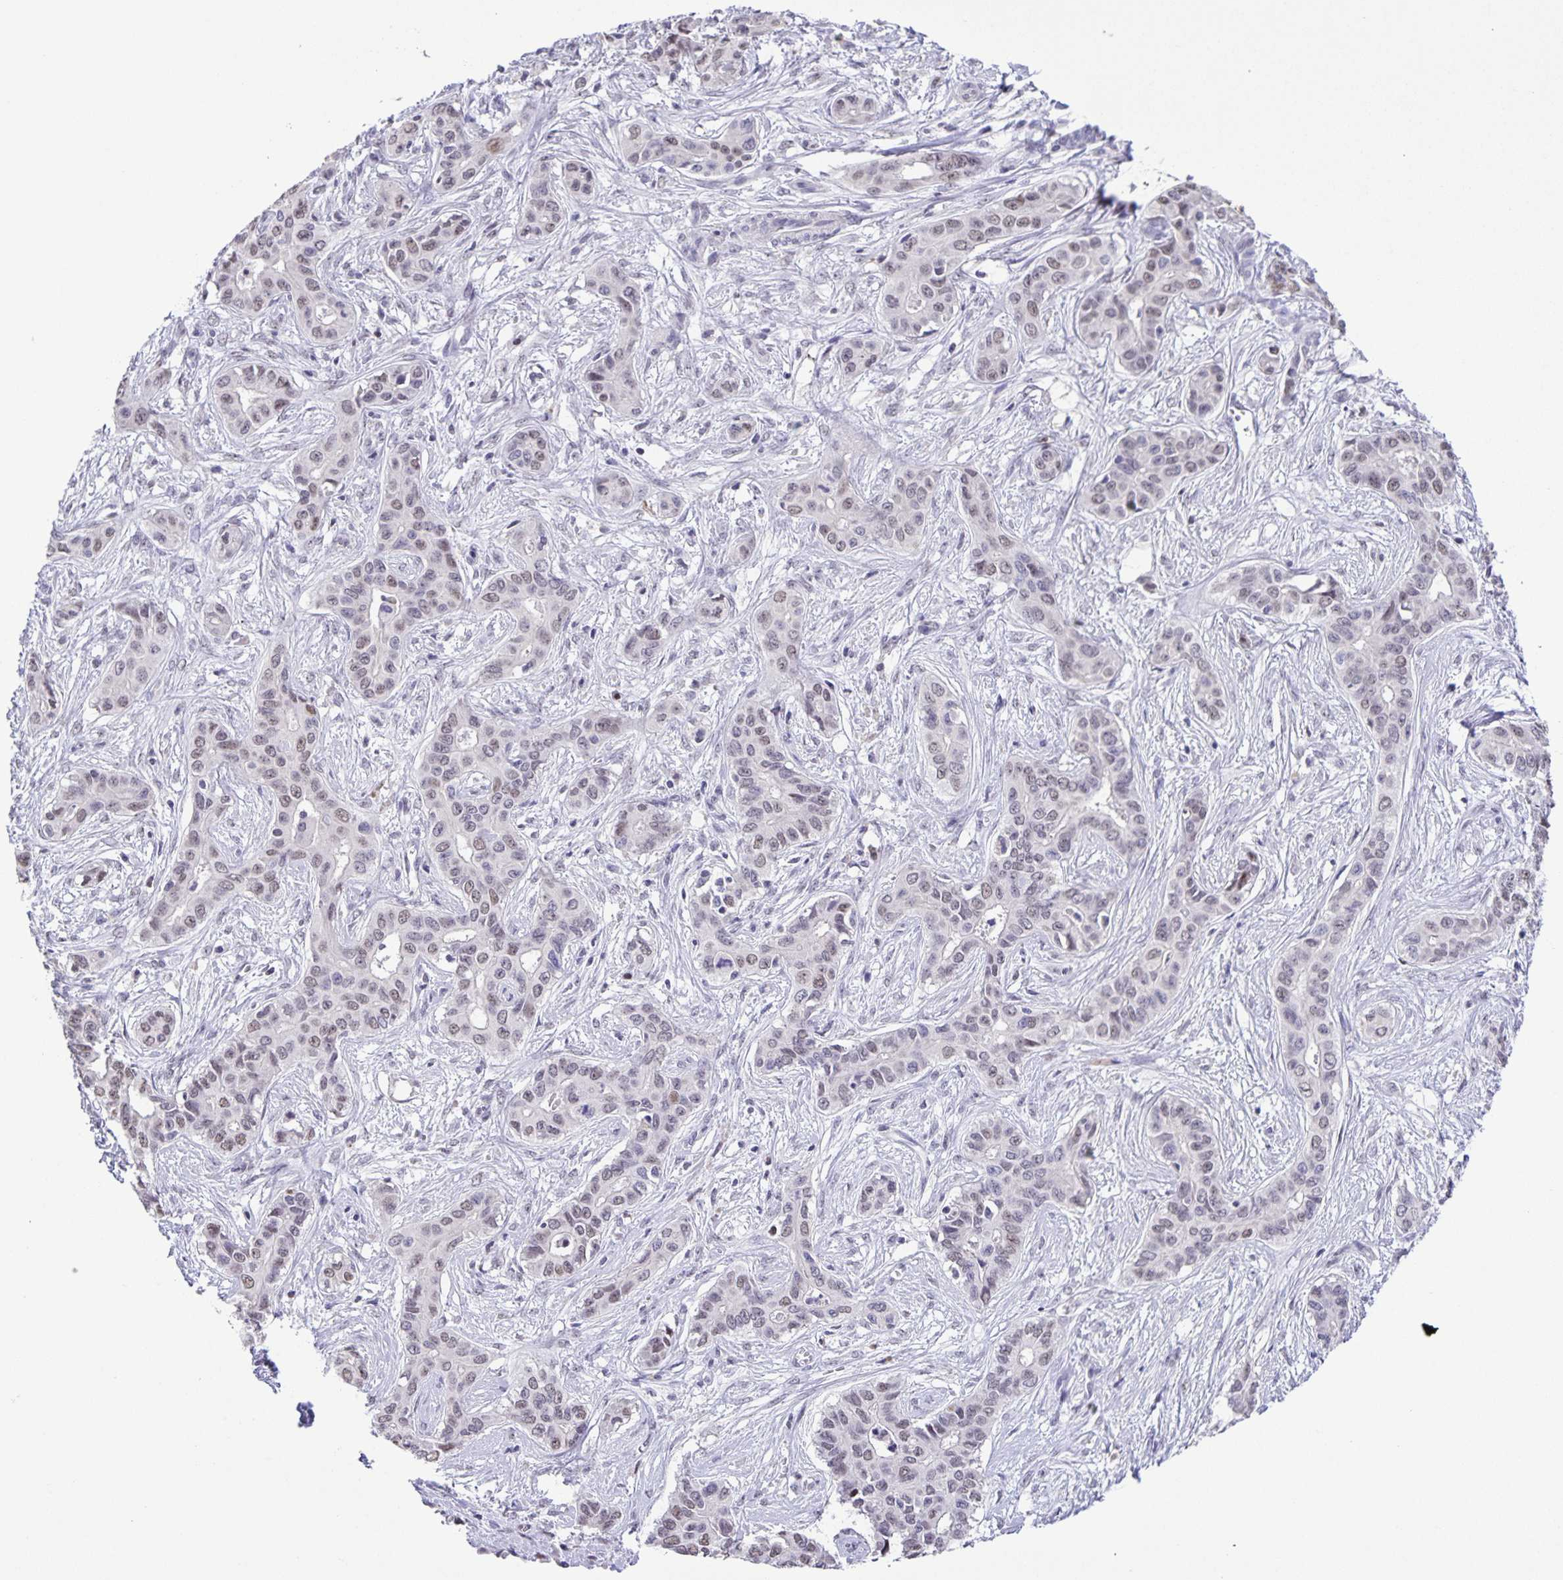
{"staining": {"intensity": "weak", "quantity": "<25%", "location": "nuclear"}, "tissue": "liver cancer", "cell_type": "Tumor cells", "image_type": "cancer", "snomed": [{"axis": "morphology", "description": "Cholangiocarcinoma"}, {"axis": "topography", "description": "Liver"}], "caption": "Micrograph shows no protein positivity in tumor cells of liver cholangiocarcinoma tissue.", "gene": "ONECUT2", "patient": {"sex": "female", "age": 65}}